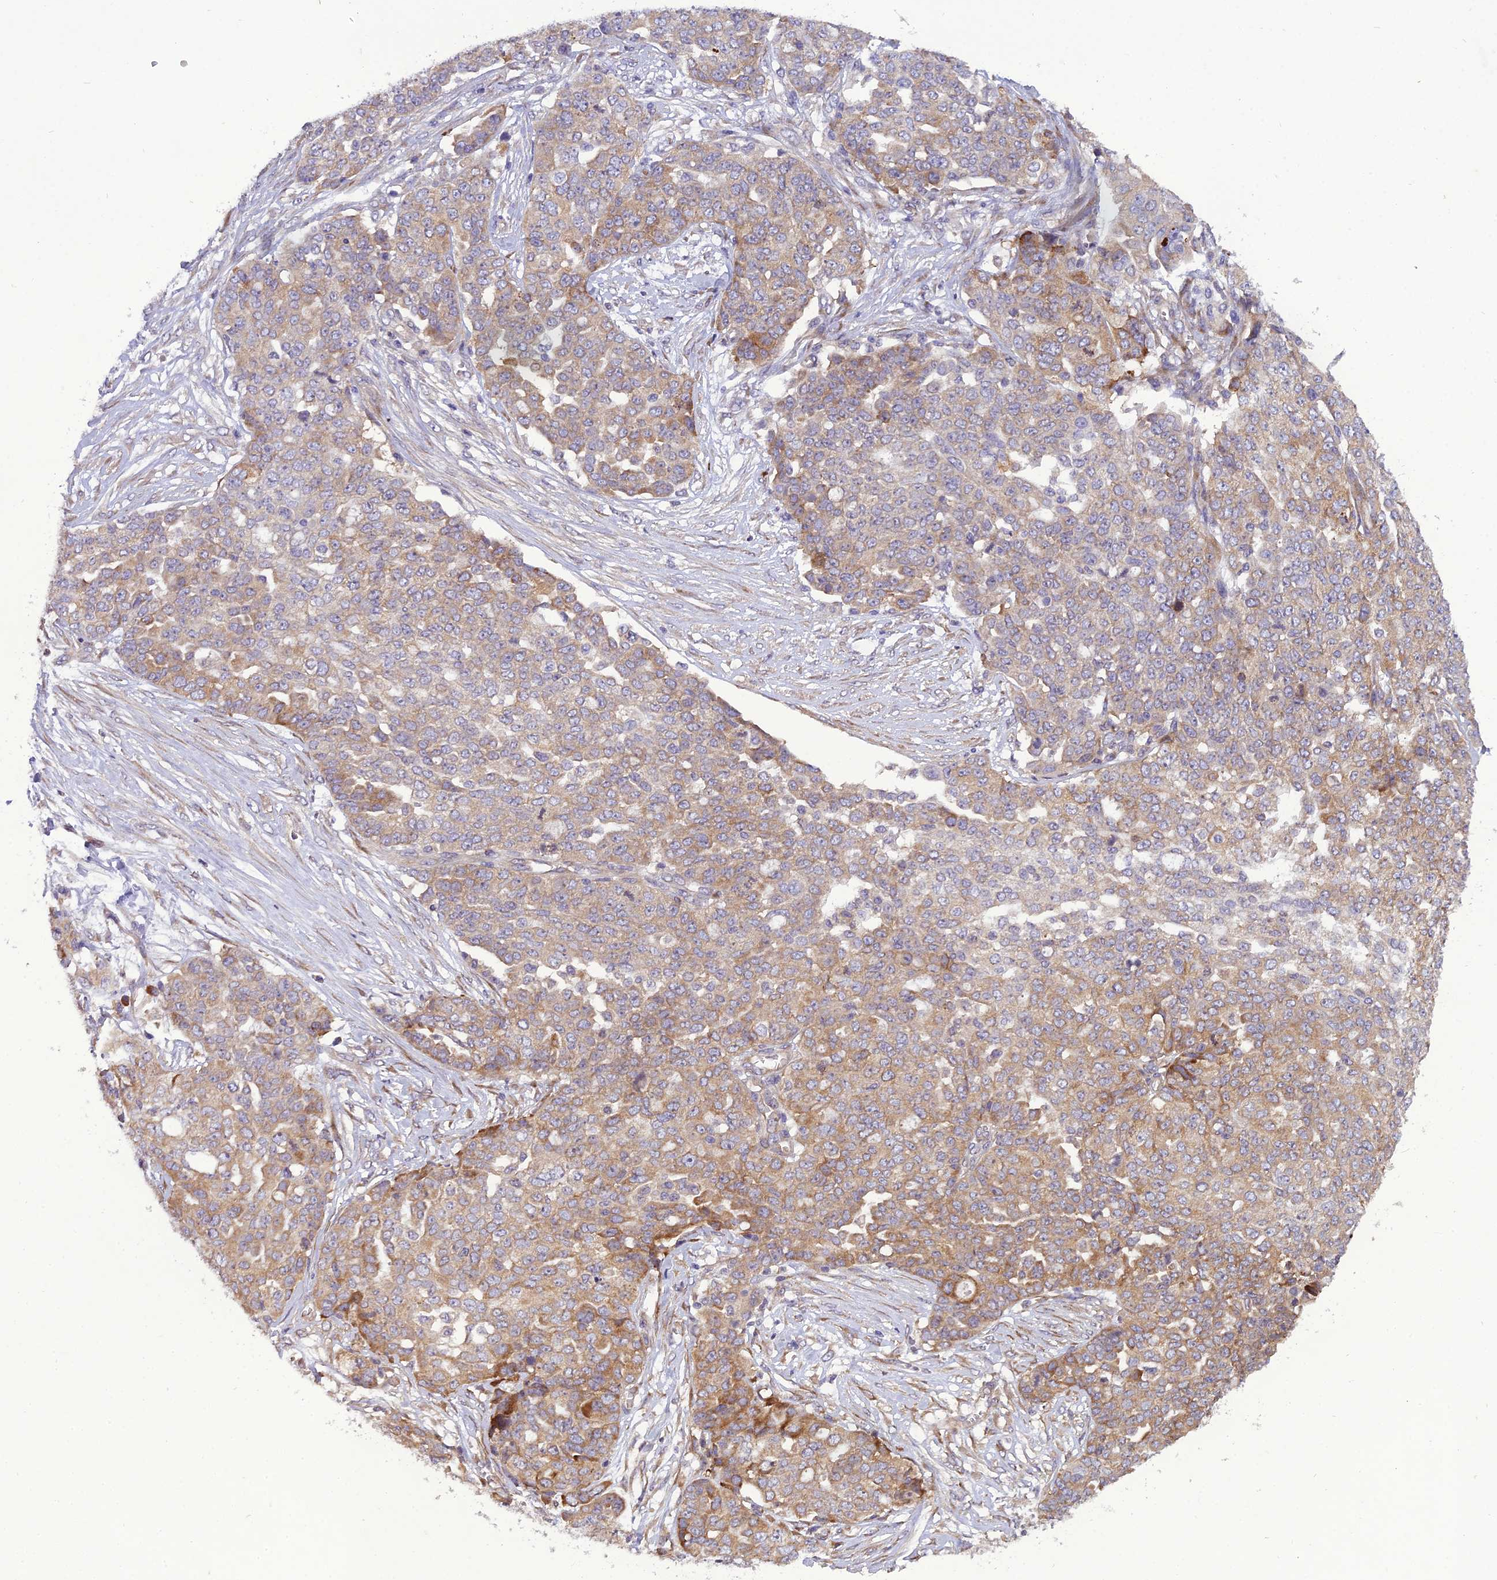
{"staining": {"intensity": "moderate", "quantity": "<25%", "location": "cytoplasmic/membranous"}, "tissue": "ovarian cancer", "cell_type": "Tumor cells", "image_type": "cancer", "snomed": [{"axis": "morphology", "description": "Cystadenocarcinoma, serous, NOS"}, {"axis": "topography", "description": "Soft tissue"}, {"axis": "topography", "description": "Ovary"}], "caption": "This histopathology image exhibits serous cystadenocarcinoma (ovarian) stained with immunohistochemistry (IHC) to label a protein in brown. The cytoplasmic/membranous of tumor cells show moderate positivity for the protein. Nuclei are counter-stained blue.", "gene": "CENPL", "patient": {"sex": "female", "age": 57}}